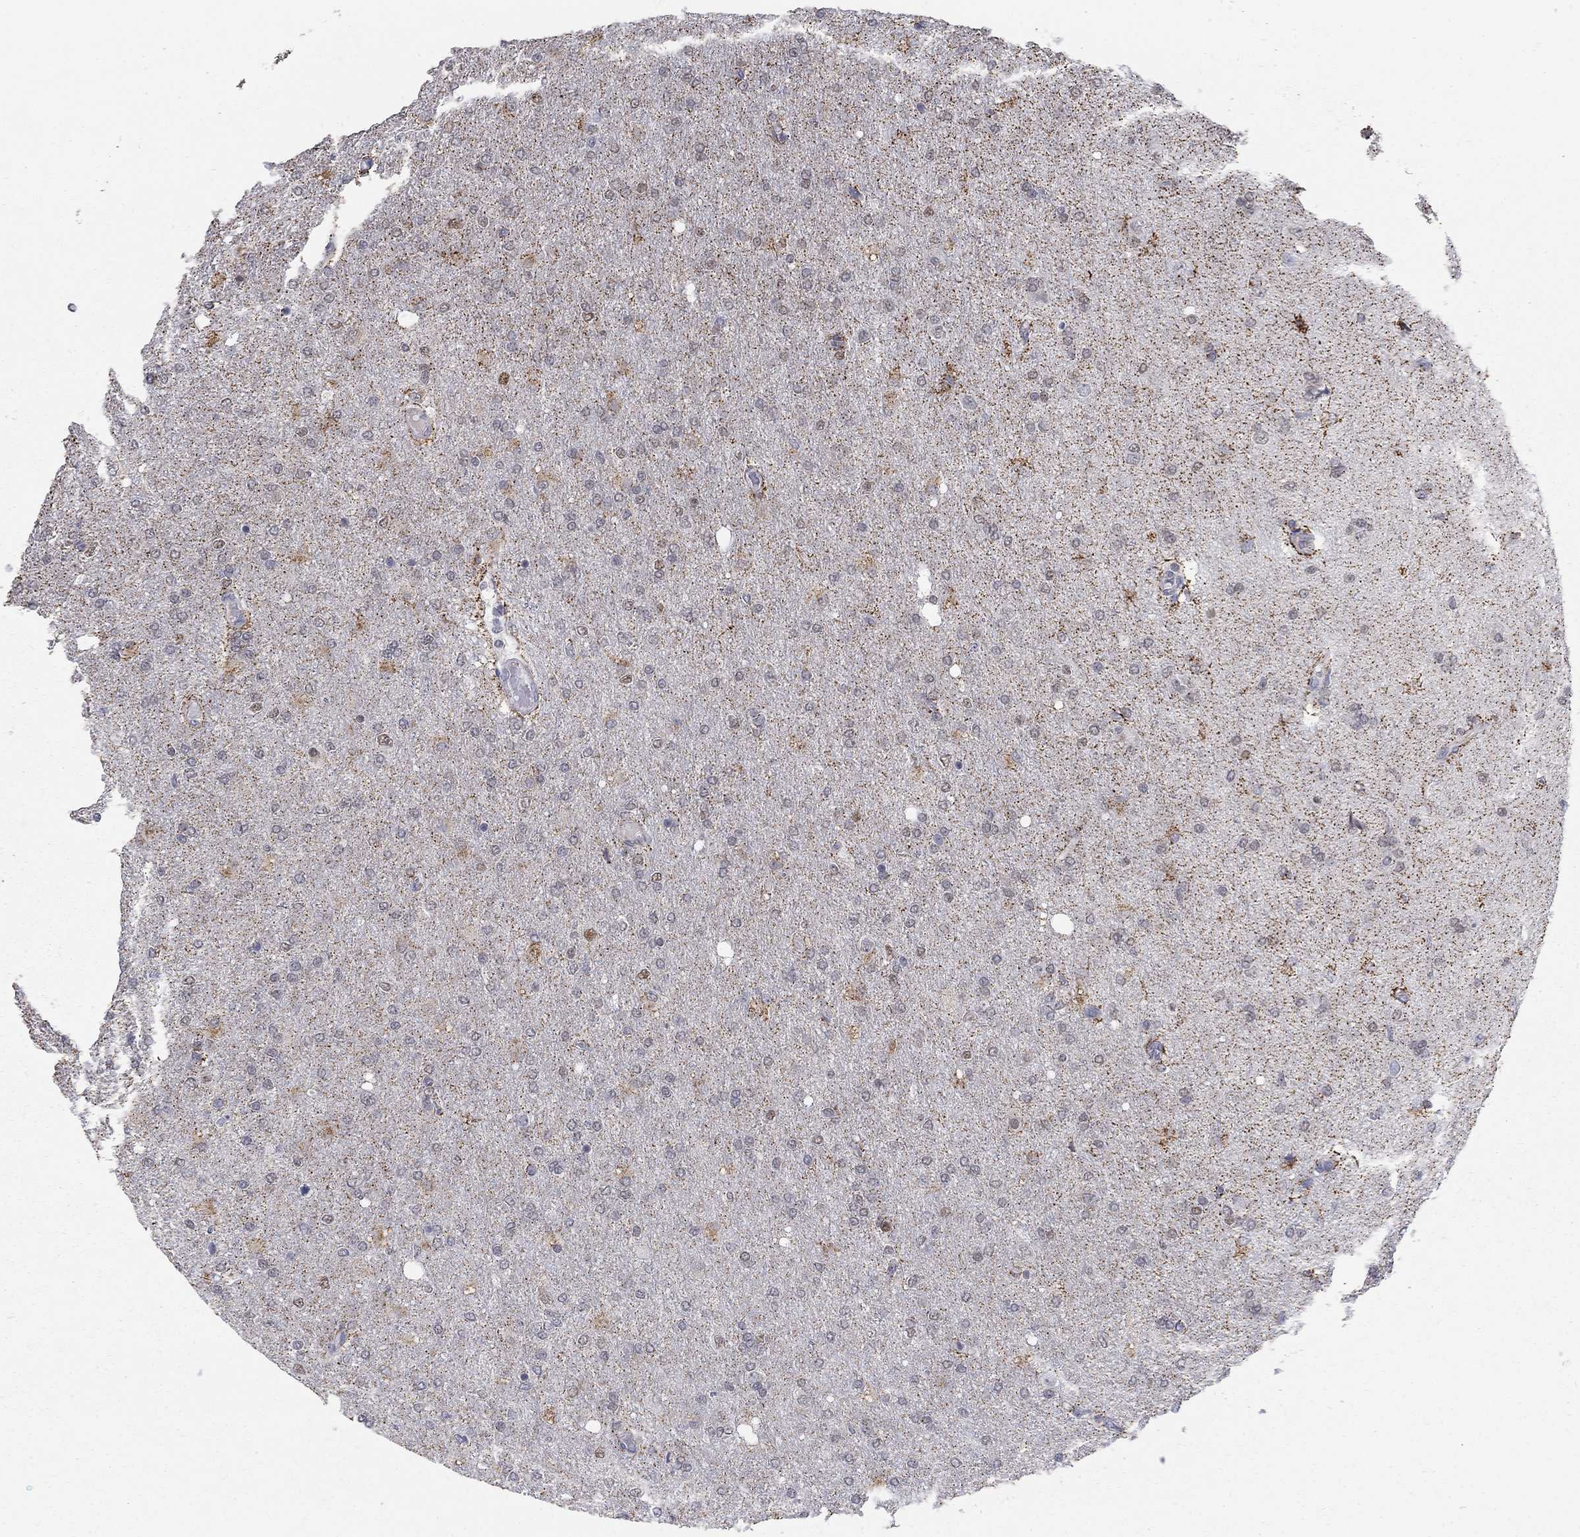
{"staining": {"intensity": "negative", "quantity": "none", "location": "none"}, "tissue": "glioma", "cell_type": "Tumor cells", "image_type": "cancer", "snomed": [{"axis": "morphology", "description": "Glioma, malignant, High grade"}, {"axis": "topography", "description": "Cerebral cortex"}], "caption": "Immunohistochemical staining of malignant glioma (high-grade) reveals no significant staining in tumor cells.", "gene": "GCFC2", "patient": {"sex": "male", "age": 70}}